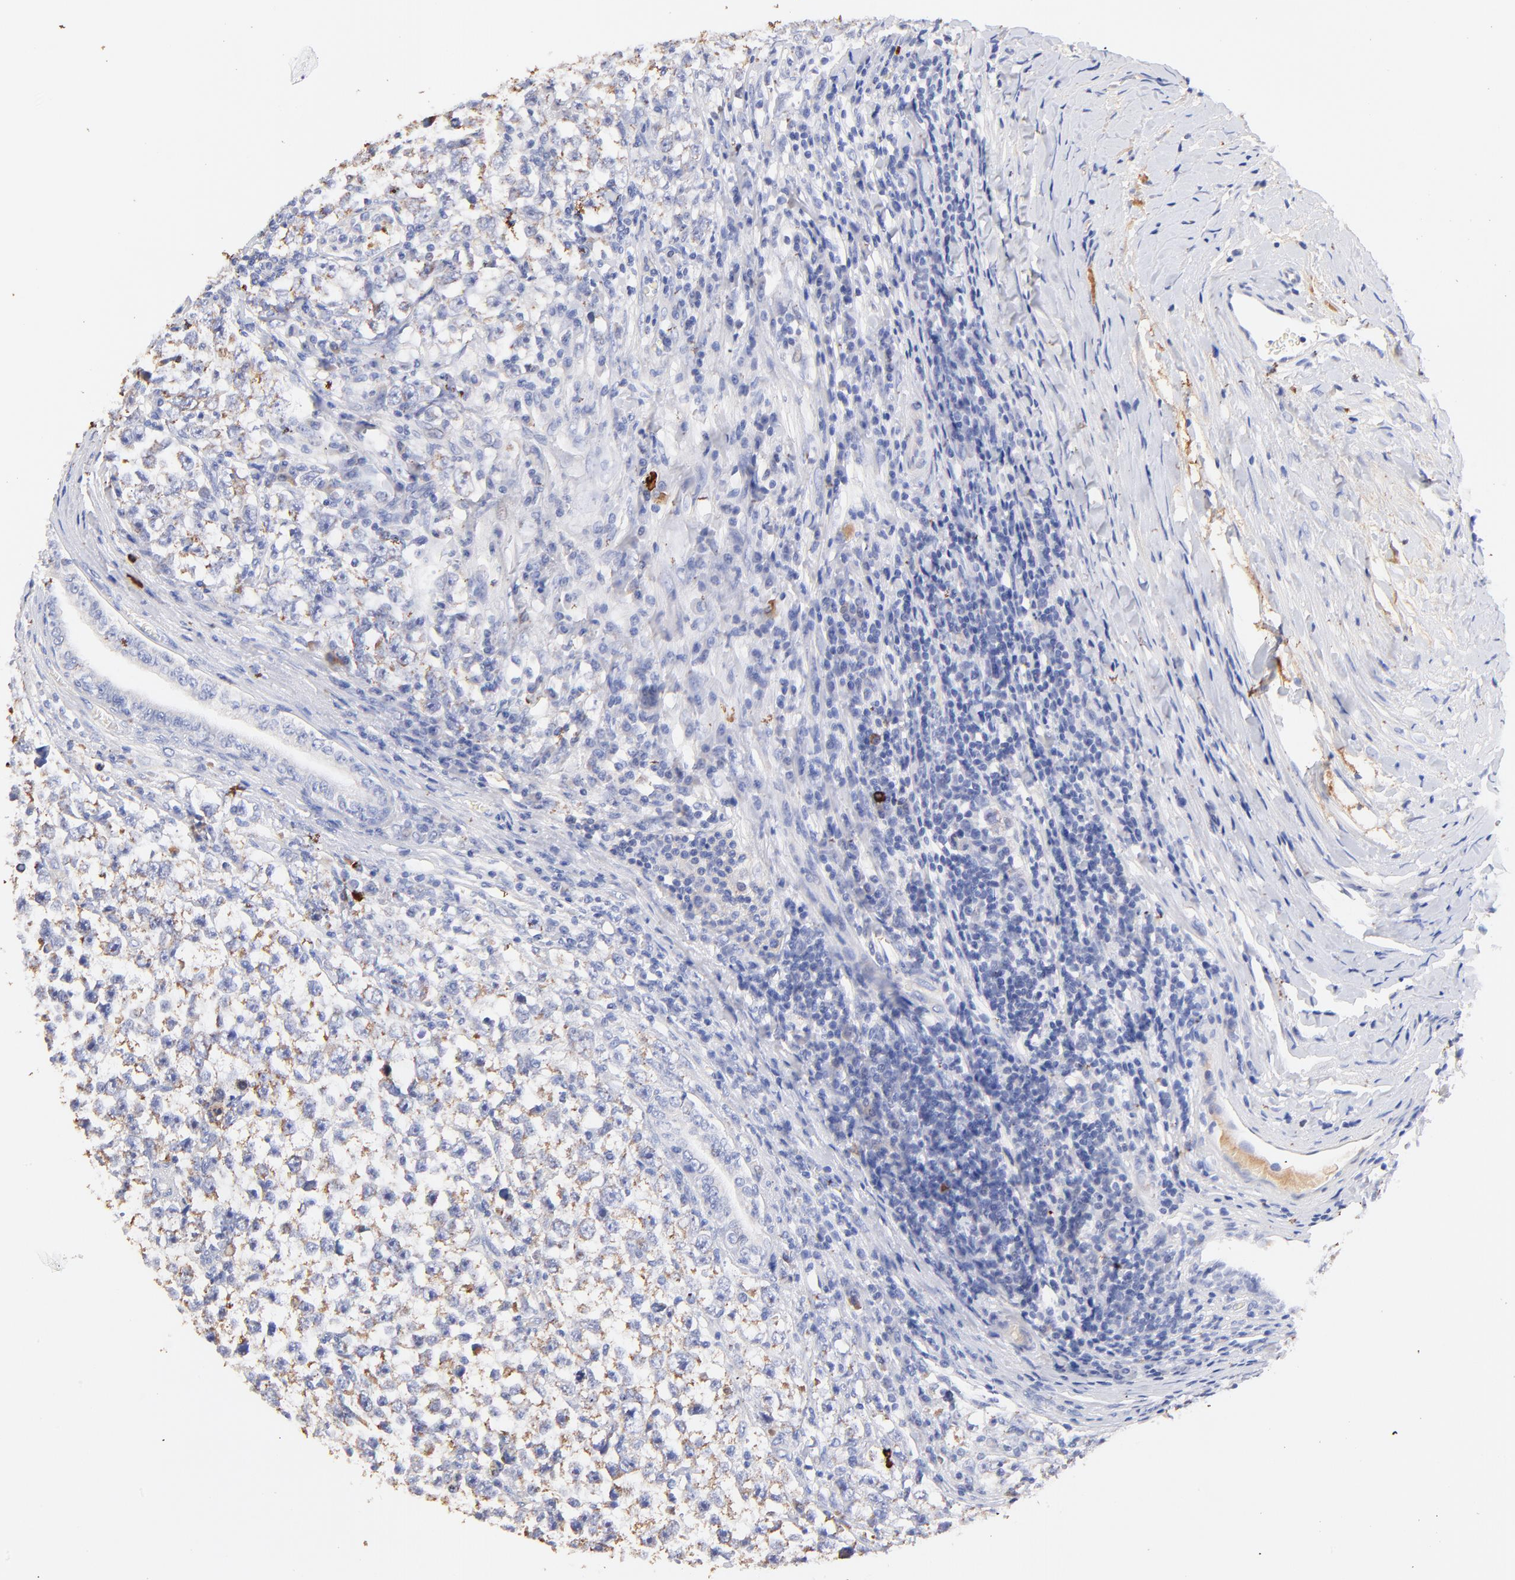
{"staining": {"intensity": "weak", "quantity": ">75%", "location": "cytoplasmic/membranous"}, "tissue": "testis cancer", "cell_type": "Tumor cells", "image_type": "cancer", "snomed": [{"axis": "morphology", "description": "Seminoma, NOS"}, {"axis": "morphology", "description": "Carcinoma, Embryonal, NOS"}, {"axis": "topography", "description": "Testis"}], "caption": "Protein positivity by immunohistochemistry (IHC) exhibits weak cytoplasmic/membranous expression in about >75% of tumor cells in testis embryonal carcinoma.", "gene": "IGLV7-43", "patient": {"sex": "male", "age": 30}}